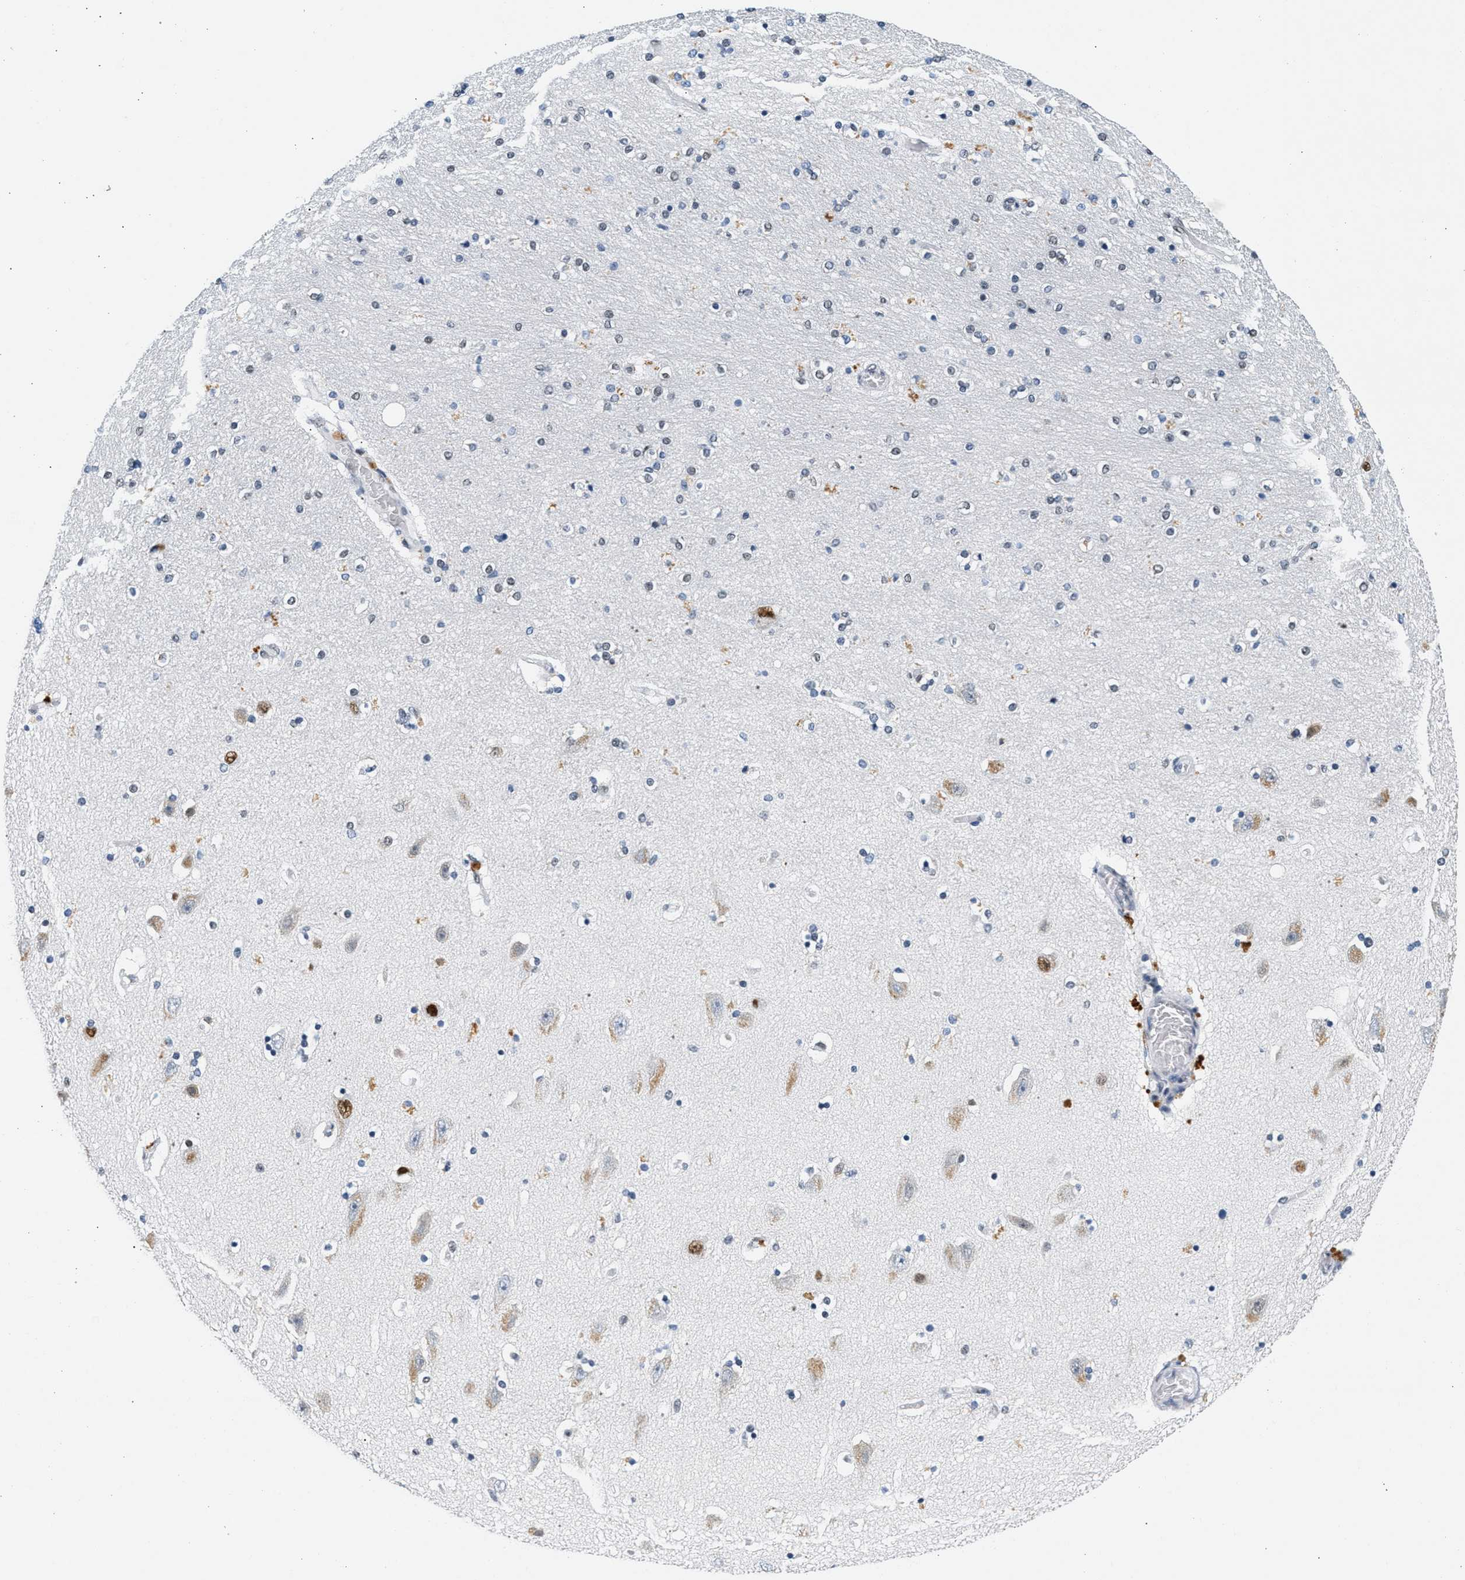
{"staining": {"intensity": "negative", "quantity": "none", "location": "none"}, "tissue": "hippocampus", "cell_type": "Glial cells", "image_type": "normal", "snomed": [{"axis": "morphology", "description": "Normal tissue, NOS"}, {"axis": "topography", "description": "Hippocampus"}], "caption": "Immunohistochemistry (IHC) image of normal hippocampus: hippocampus stained with DAB shows no significant protein staining in glial cells.", "gene": "ATF2", "patient": {"sex": "female", "age": 54}}